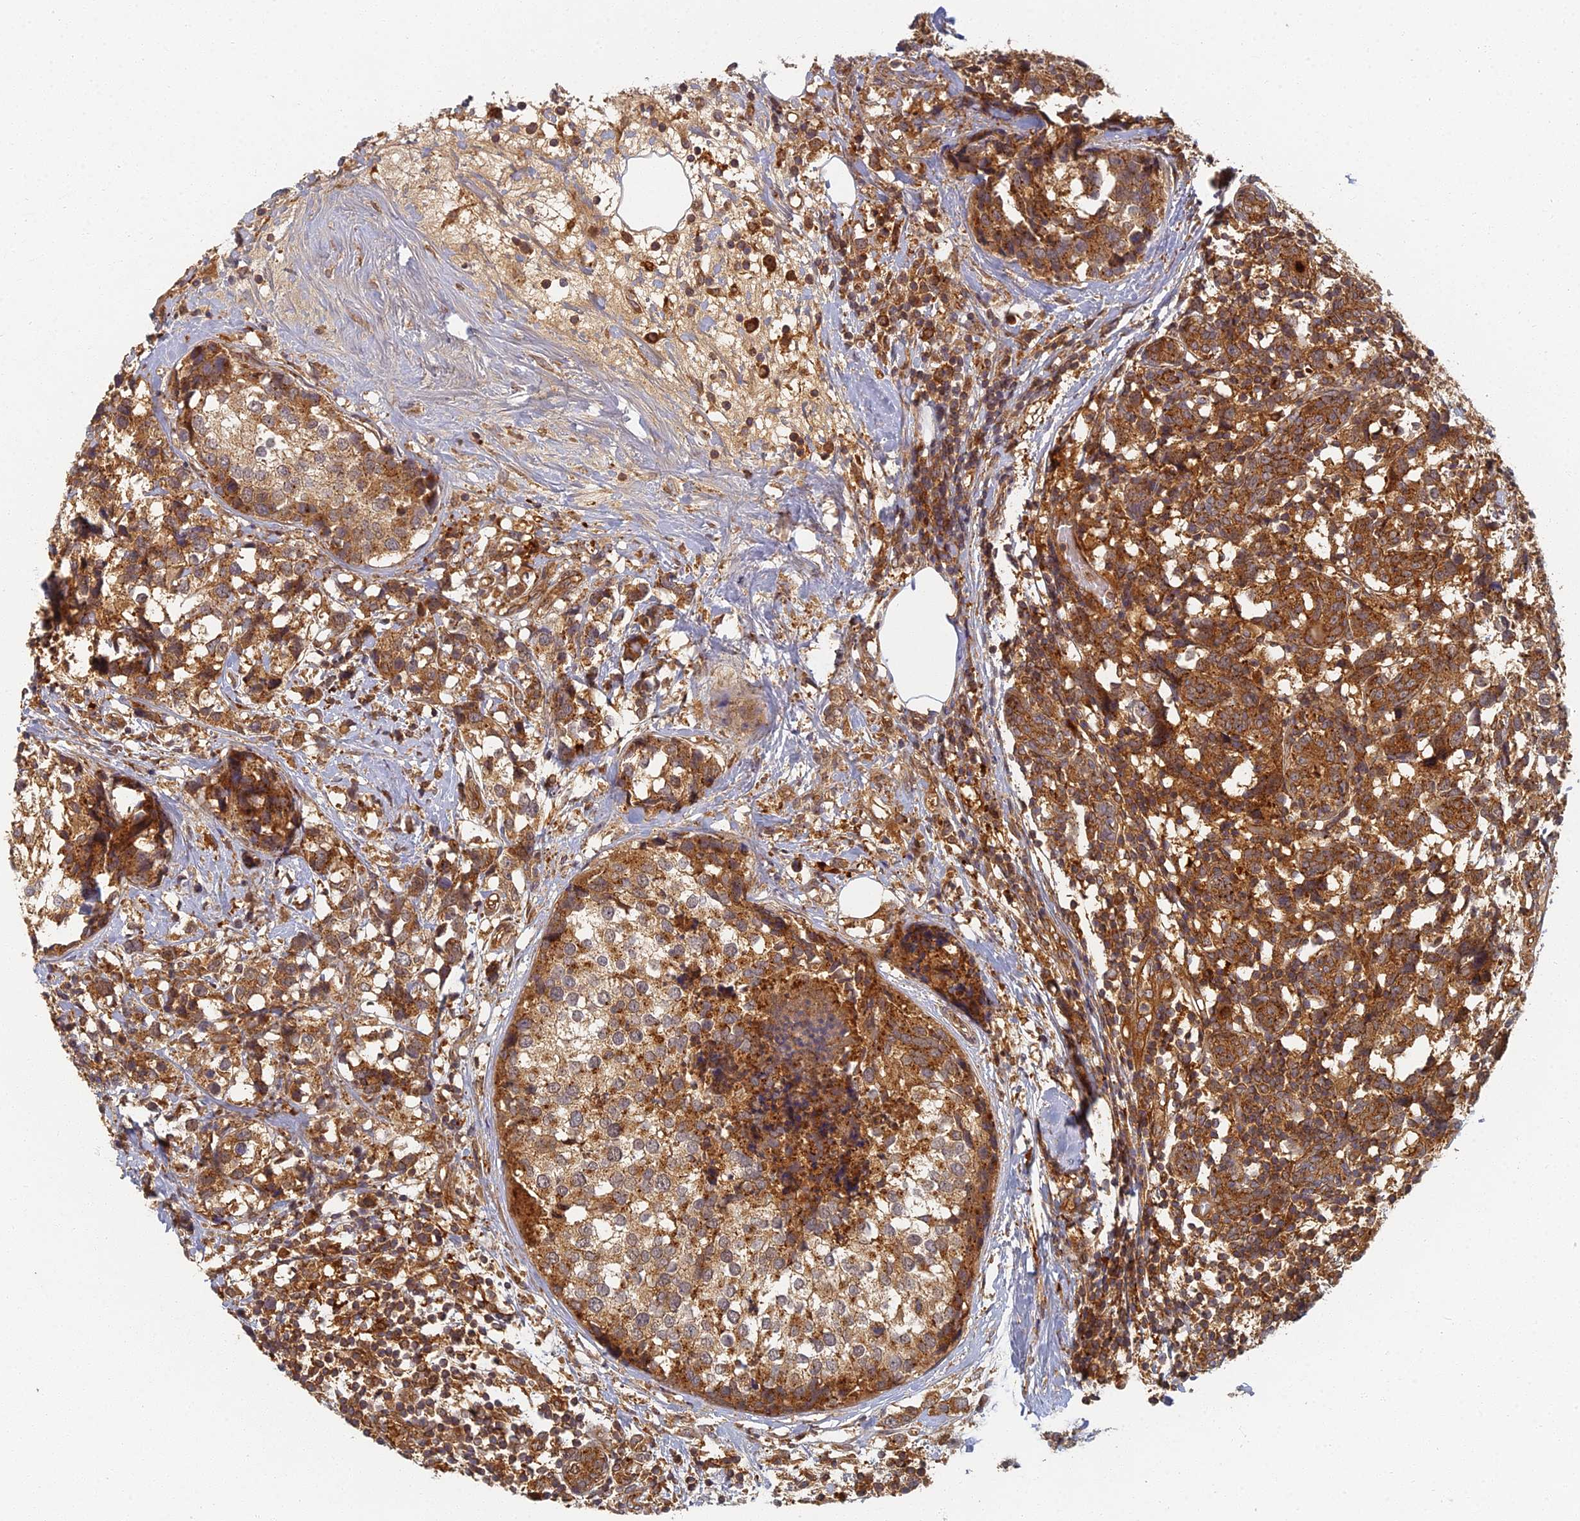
{"staining": {"intensity": "strong", "quantity": ">75%", "location": "cytoplasmic/membranous"}, "tissue": "breast cancer", "cell_type": "Tumor cells", "image_type": "cancer", "snomed": [{"axis": "morphology", "description": "Lobular carcinoma"}, {"axis": "topography", "description": "Breast"}], "caption": "This photomicrograph demonstrates lobular carcinoma (breast) stained with immunohistochemistry to label a protein in brown. The cytoplasmic/membranous of tumor cells show strong positivity for the protein. Nuclei are counter-stained blue.", "gene": "INO80D", "patient": {"sex": "female", "age": 59}}